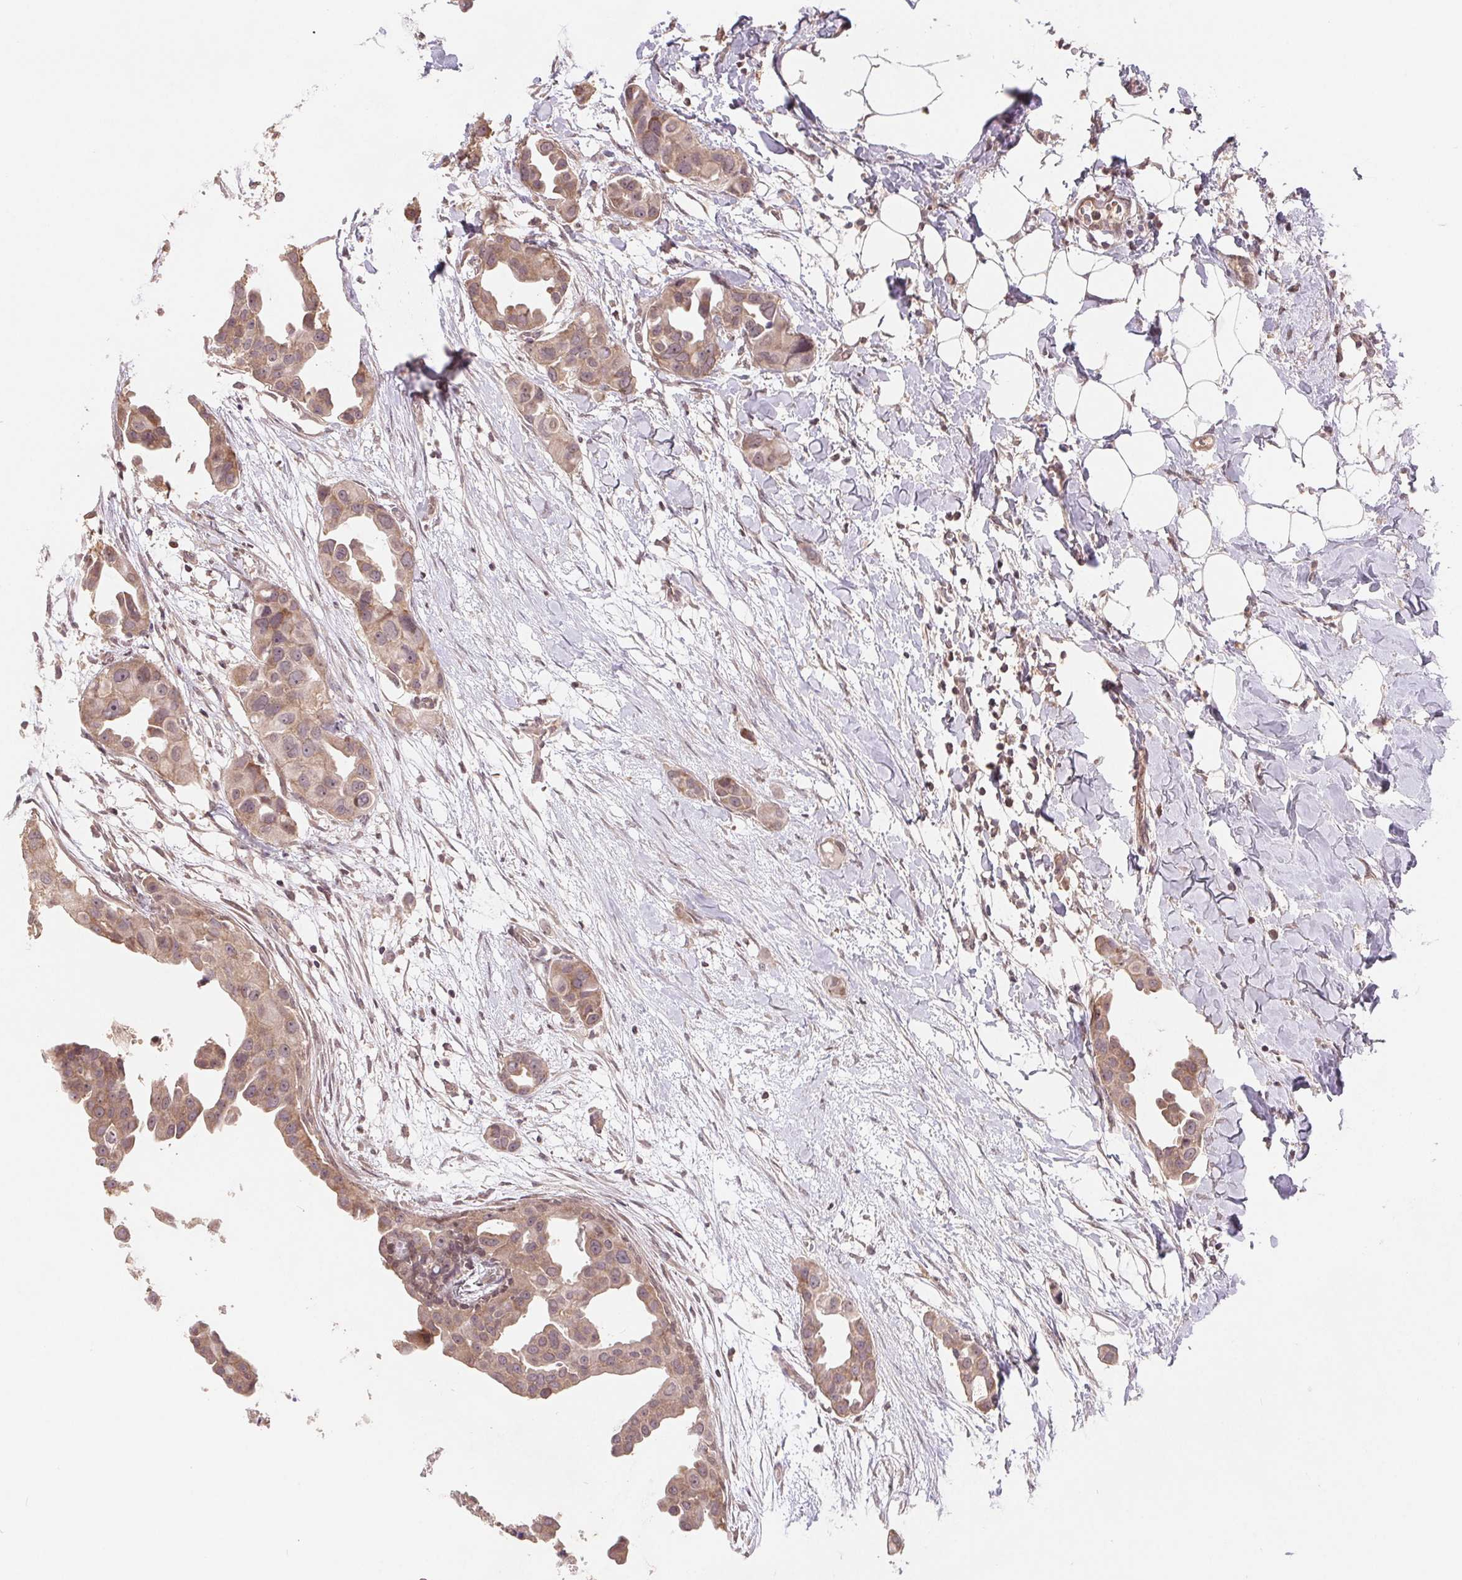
{"staining": {"intensity": "weak", "quantity": ">75%", "location": "cytoplasmic/membranous"}, "tissue": "breast cancer", "cell_type": "Tumor cells", "image_type": "cancer", "snomed": [{"axis": "morphology", "description": "Duct carcinoma"}, {"axis": "topography", "description": "Breast"}], "caption": "A low amount of weak cytoplasmic/membranous positivity is appreciated in approximately >75% of tumor cells in breast cancer (infiltrating ductal carcinoma) tissue.", "gene": "HMGN3", "patient": {"sex": "female", "age": 38}}